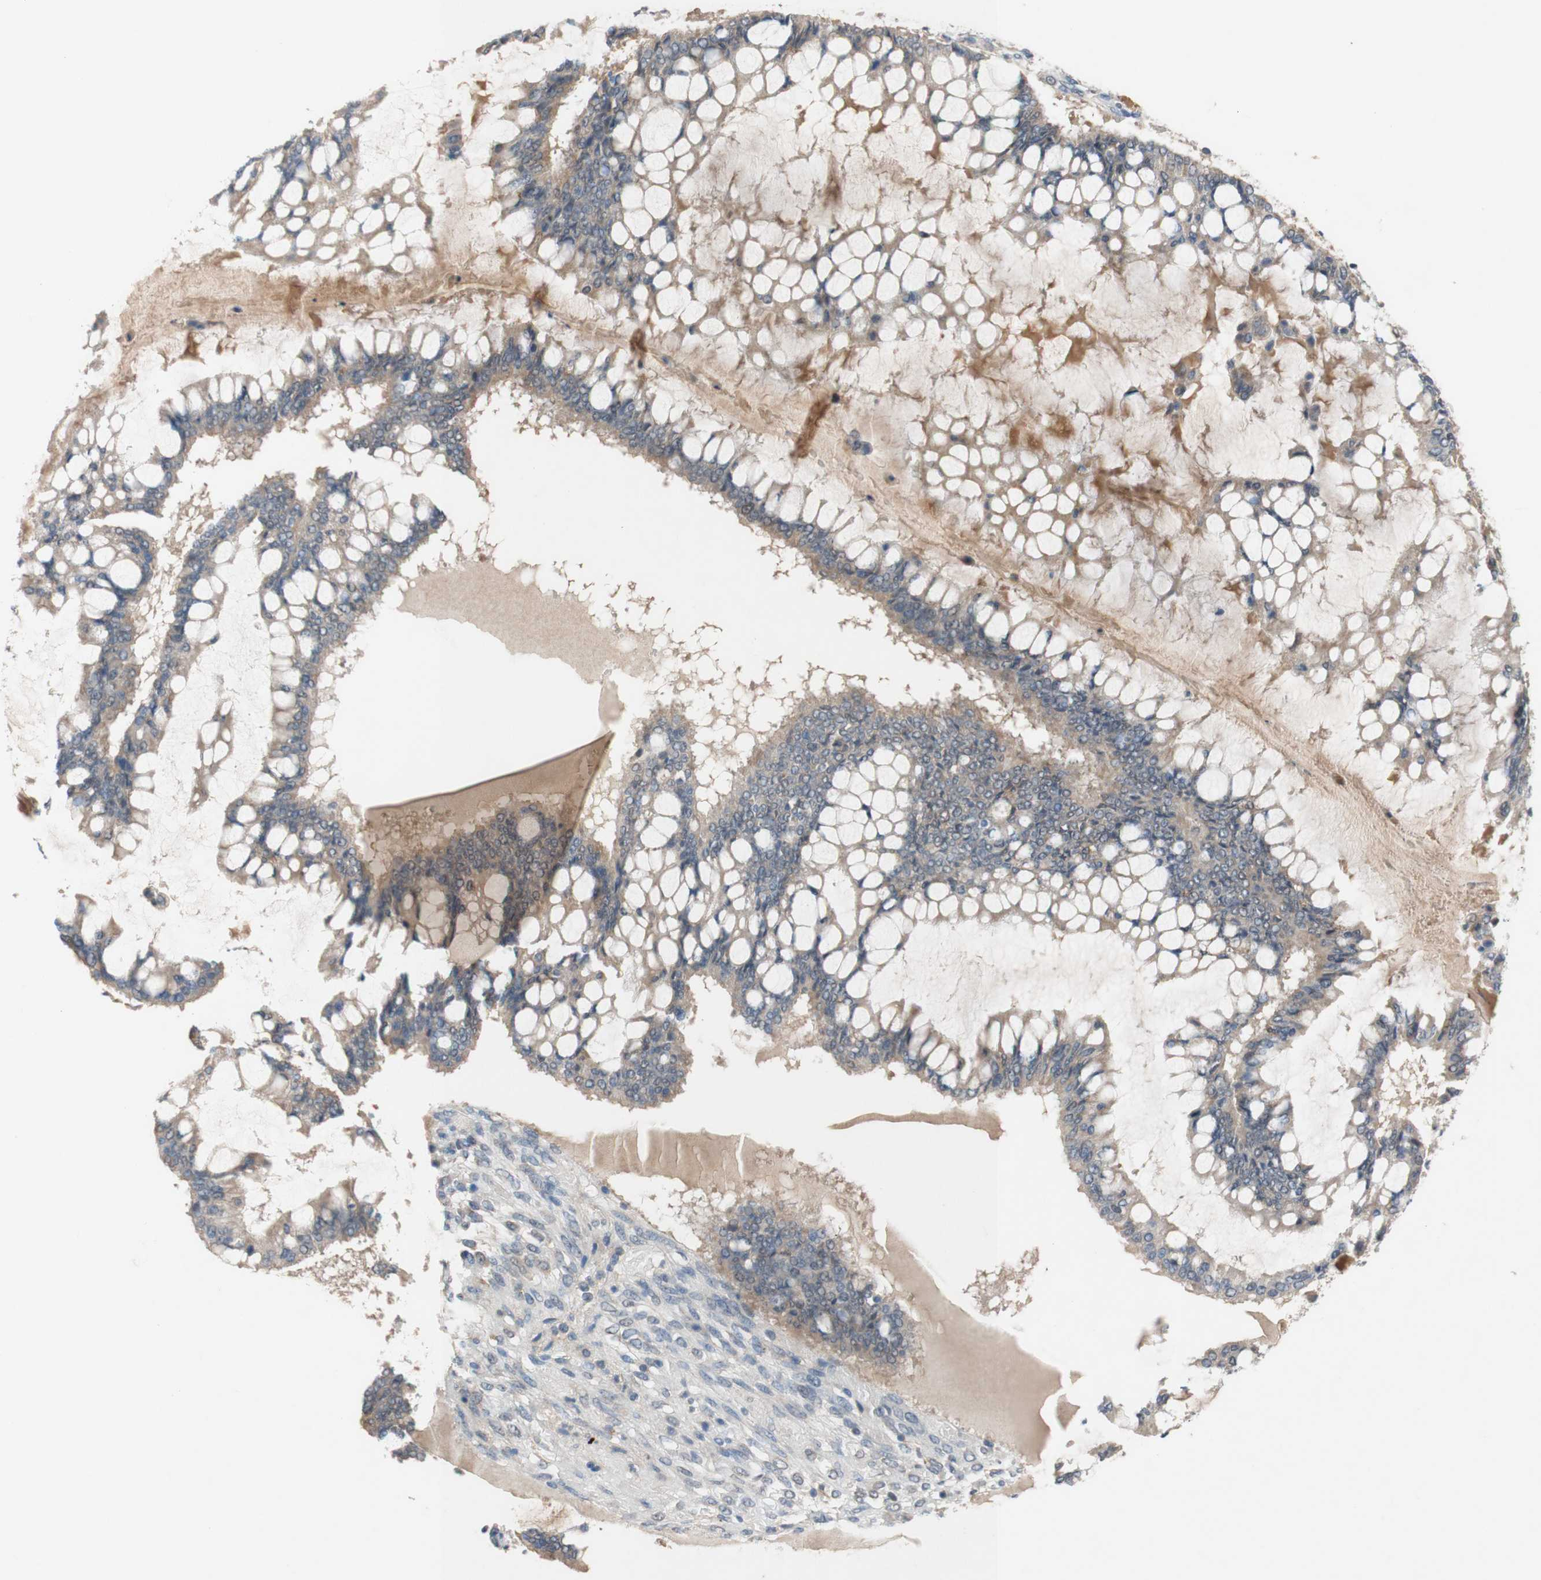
{"staining": {"intensity": "weak", "quantity": ">75%", "location": "cytoplasmic/membranous"}, "tissue": "ovarian cancer", "cell_type": "Tumor cells", "image_type": "cancer", "snomed": [{"axis": "morphology", "description": "Cystadenocarcinoma, mucinous, NOS"}, {"axis": "topography", "description": "Ovary"}], "caption": "Ovarian mucinous cystadenocarcinoma was stained to show a protein in brown. There is low levels of weak cytoplasmic/membranous positivity in approximately >75% of tumor cells. The staining is performed using DAB (3,3'-diaminobenzidine) brown chromogen to label protein expression. The nuclei are counter-stained blue using hematoxylin.", "gene": "PEX2", "patient": {"sex": "female", "age": 73}}